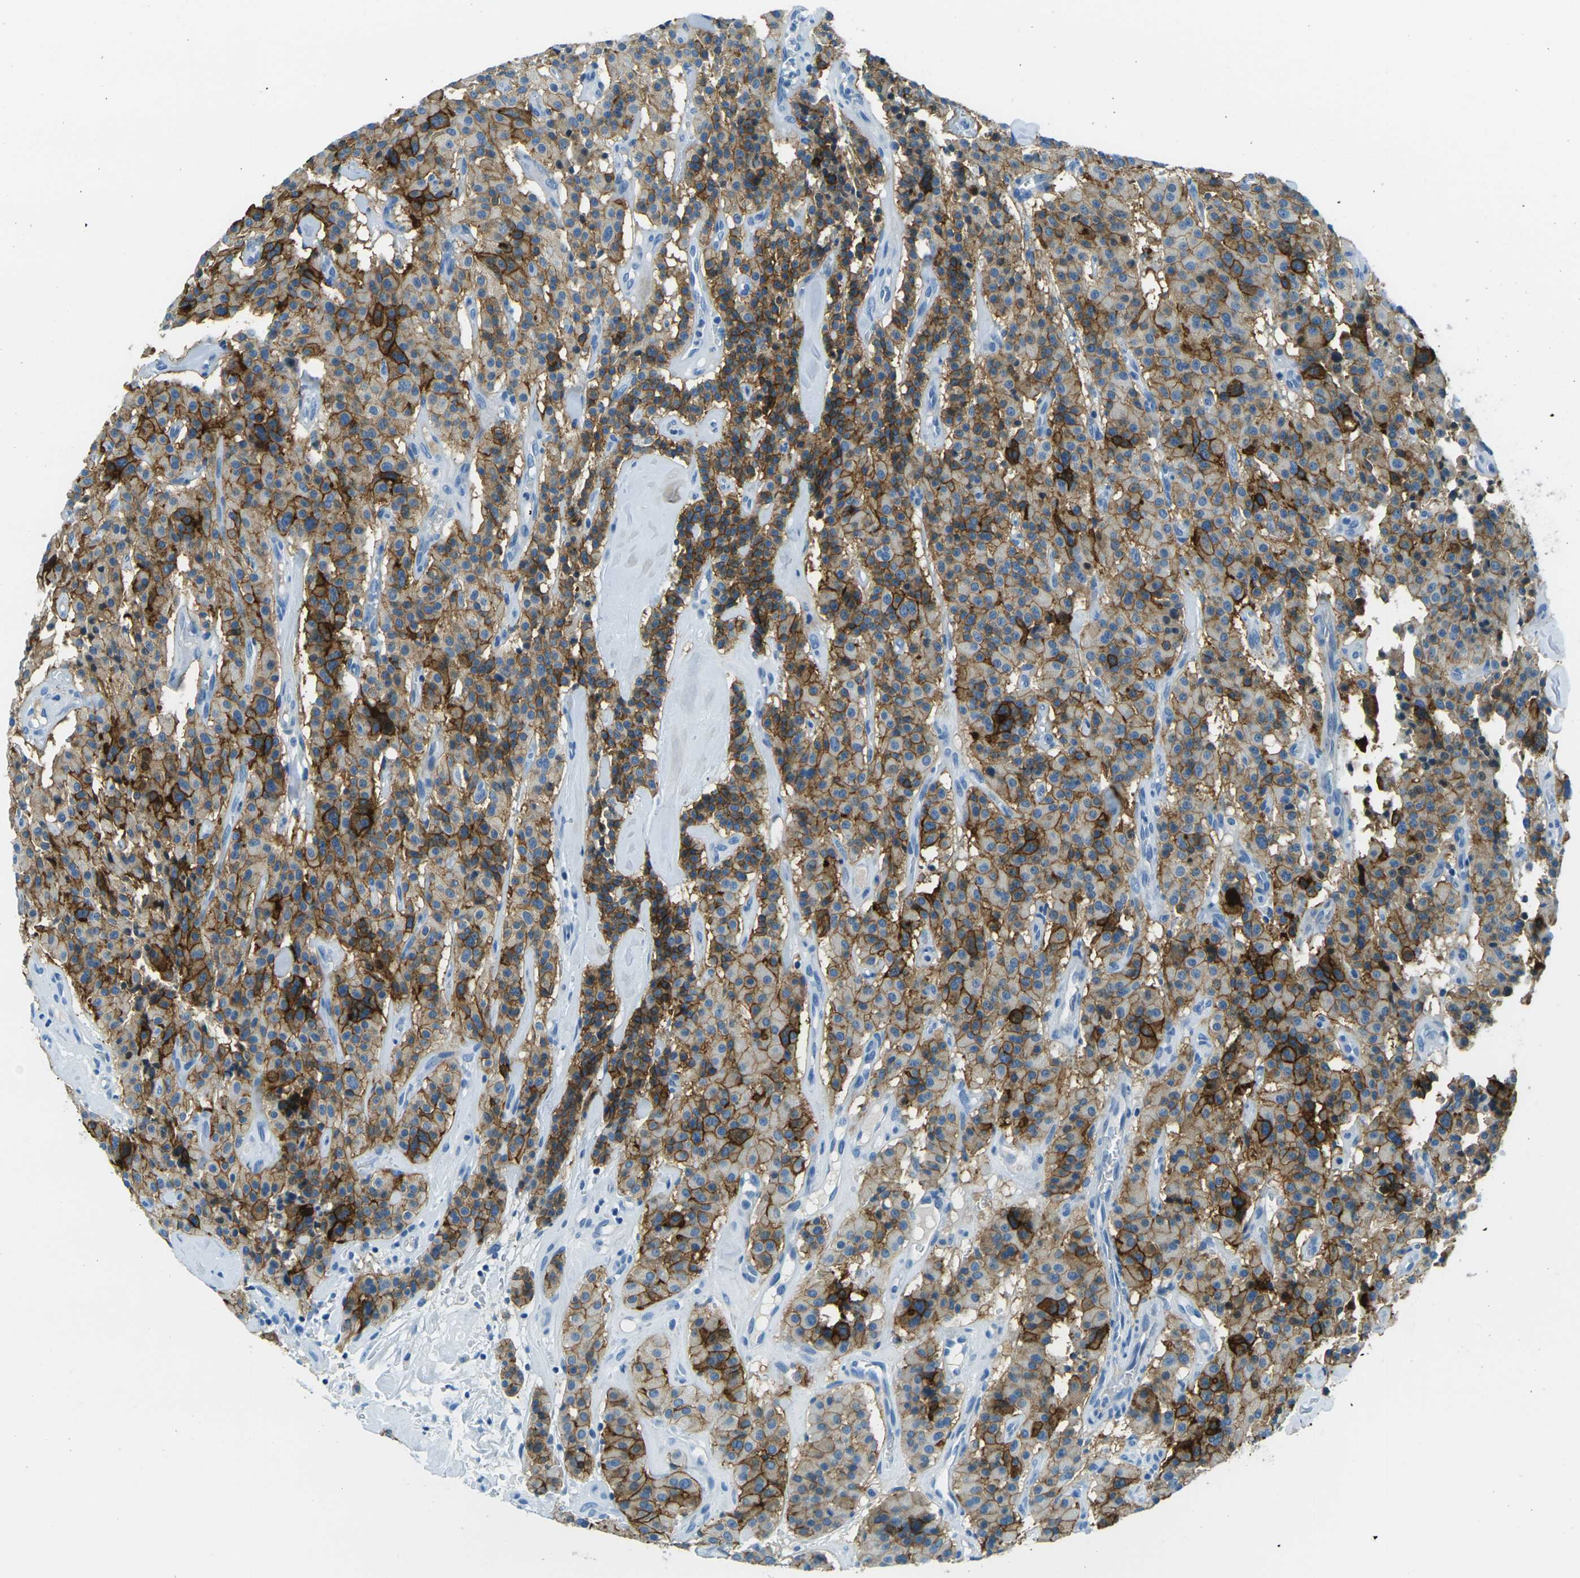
{"staining": {"intensity": "strong", "quantity": ">75%", "location": "cytoplasmic/membranous"}, "tissue": "carcinoid", "cell_type": "Tumor cells", "image_type": "cancer", "snomed": [{"axis": "morphology", "description": "Carcinoid, malignant, NOS"}, {"axis": "topography", "description": "Lung"}], "caption": "There is high levels of strong cytoplasmic/membranous expression in tumor cells of carcinoid, as demonstrated by immunohistochemical staining (brown color).", "gene": "OCLN", "patient": {"sex": "male", "age": 30}}